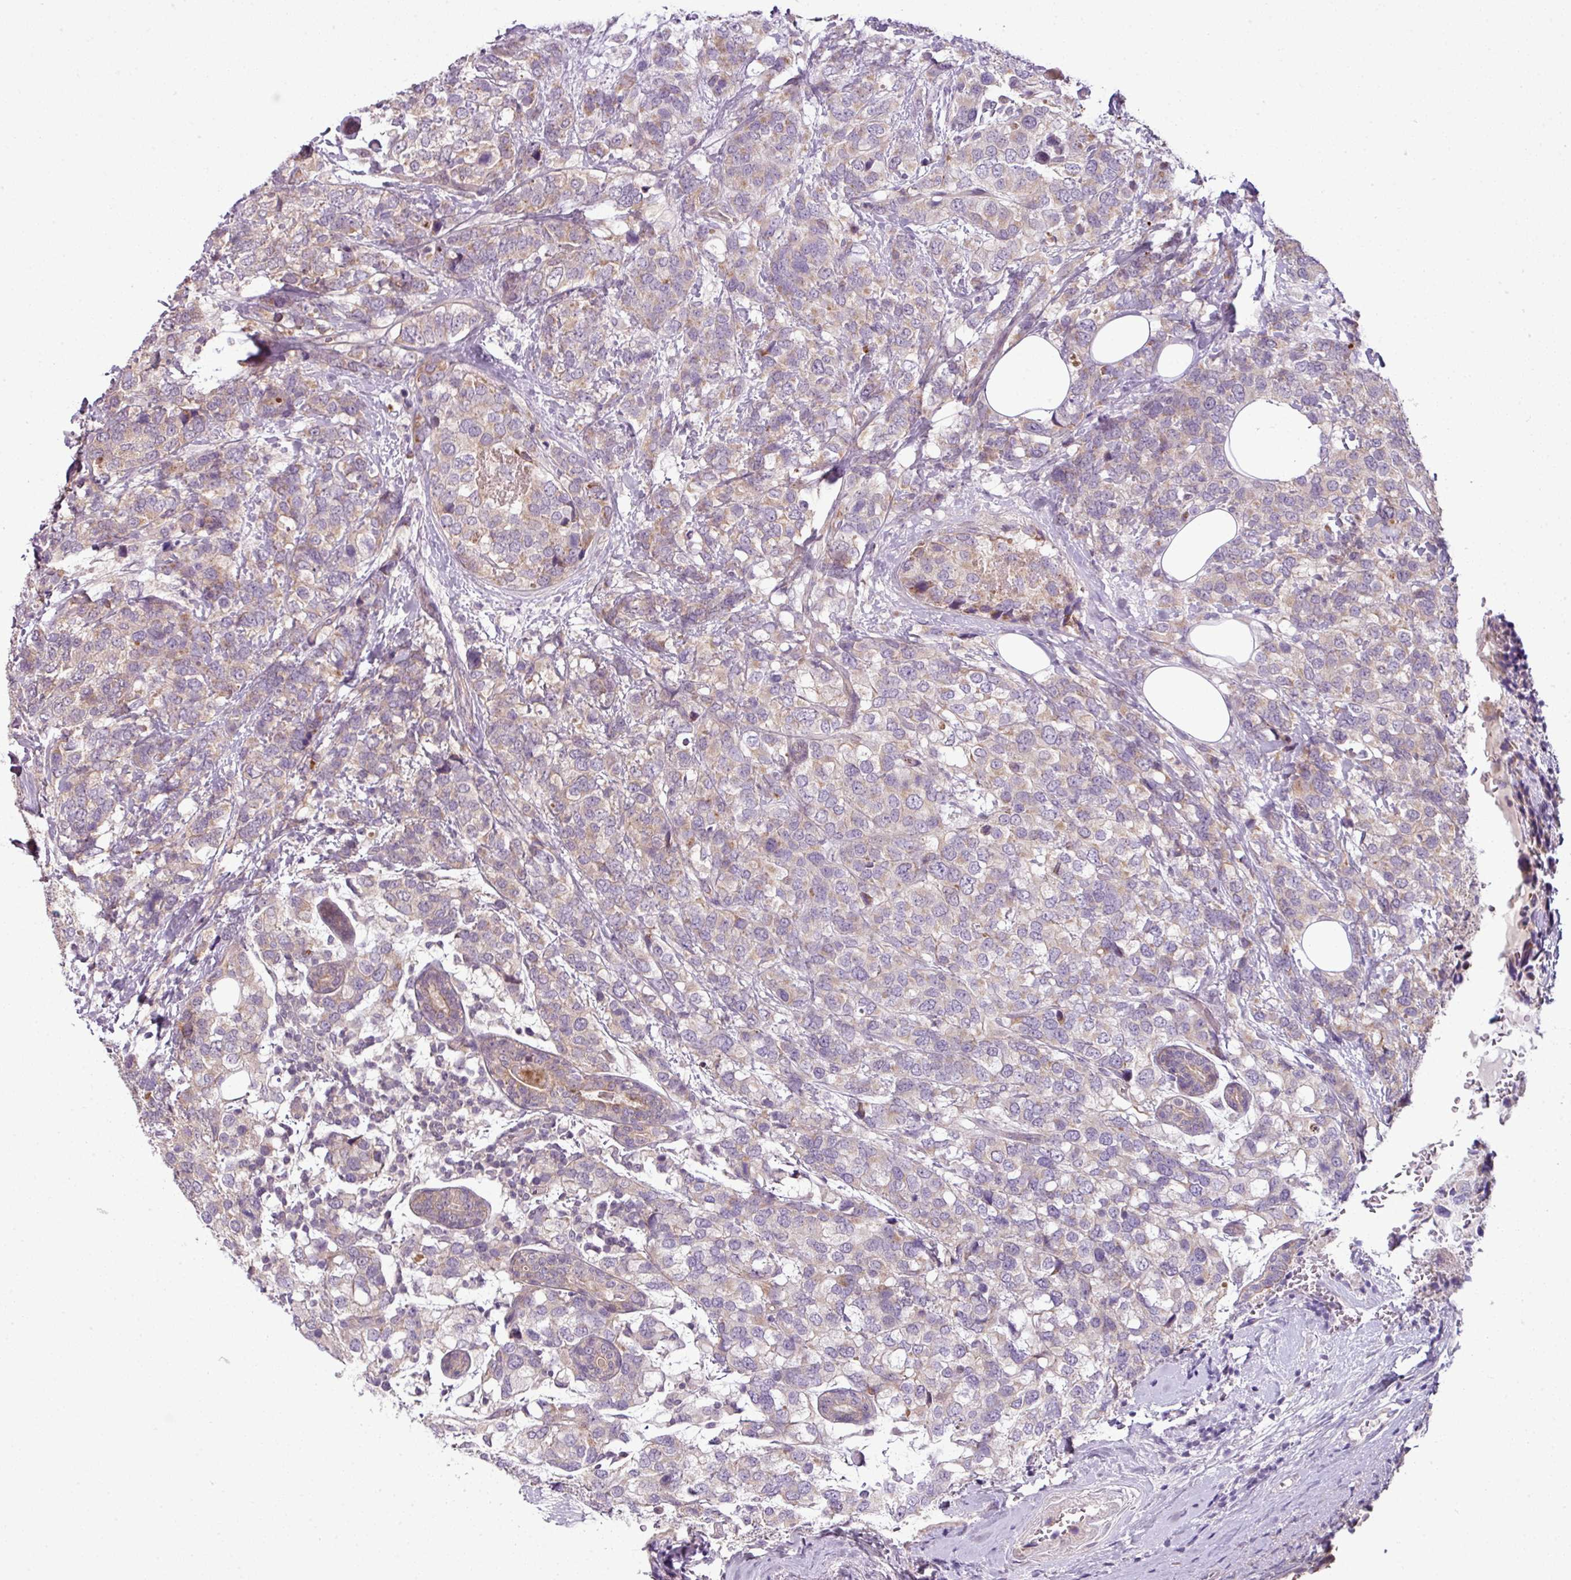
{"staining": {"intensity": "weak", "quantity": "25%-75%", "location": "cytoplasmic/membranous"}, "tissue": "breast cancer", "cell_type": "Tumor cells", "image_type": "cancer", "snomed": [{"axis": "morphology", "description": "Lobular carcinoma"}, {"axis": "topography", "description": "Breast"}], "caption": "There is low levels of weak cytoplasmic/membranous expression in tumor cells of lobular carcinoma (breast), as demonstrated by immunohistochemical staining (brown color).", "gene": "DERPC", "patient": {"sex": "female", "age": 59}}